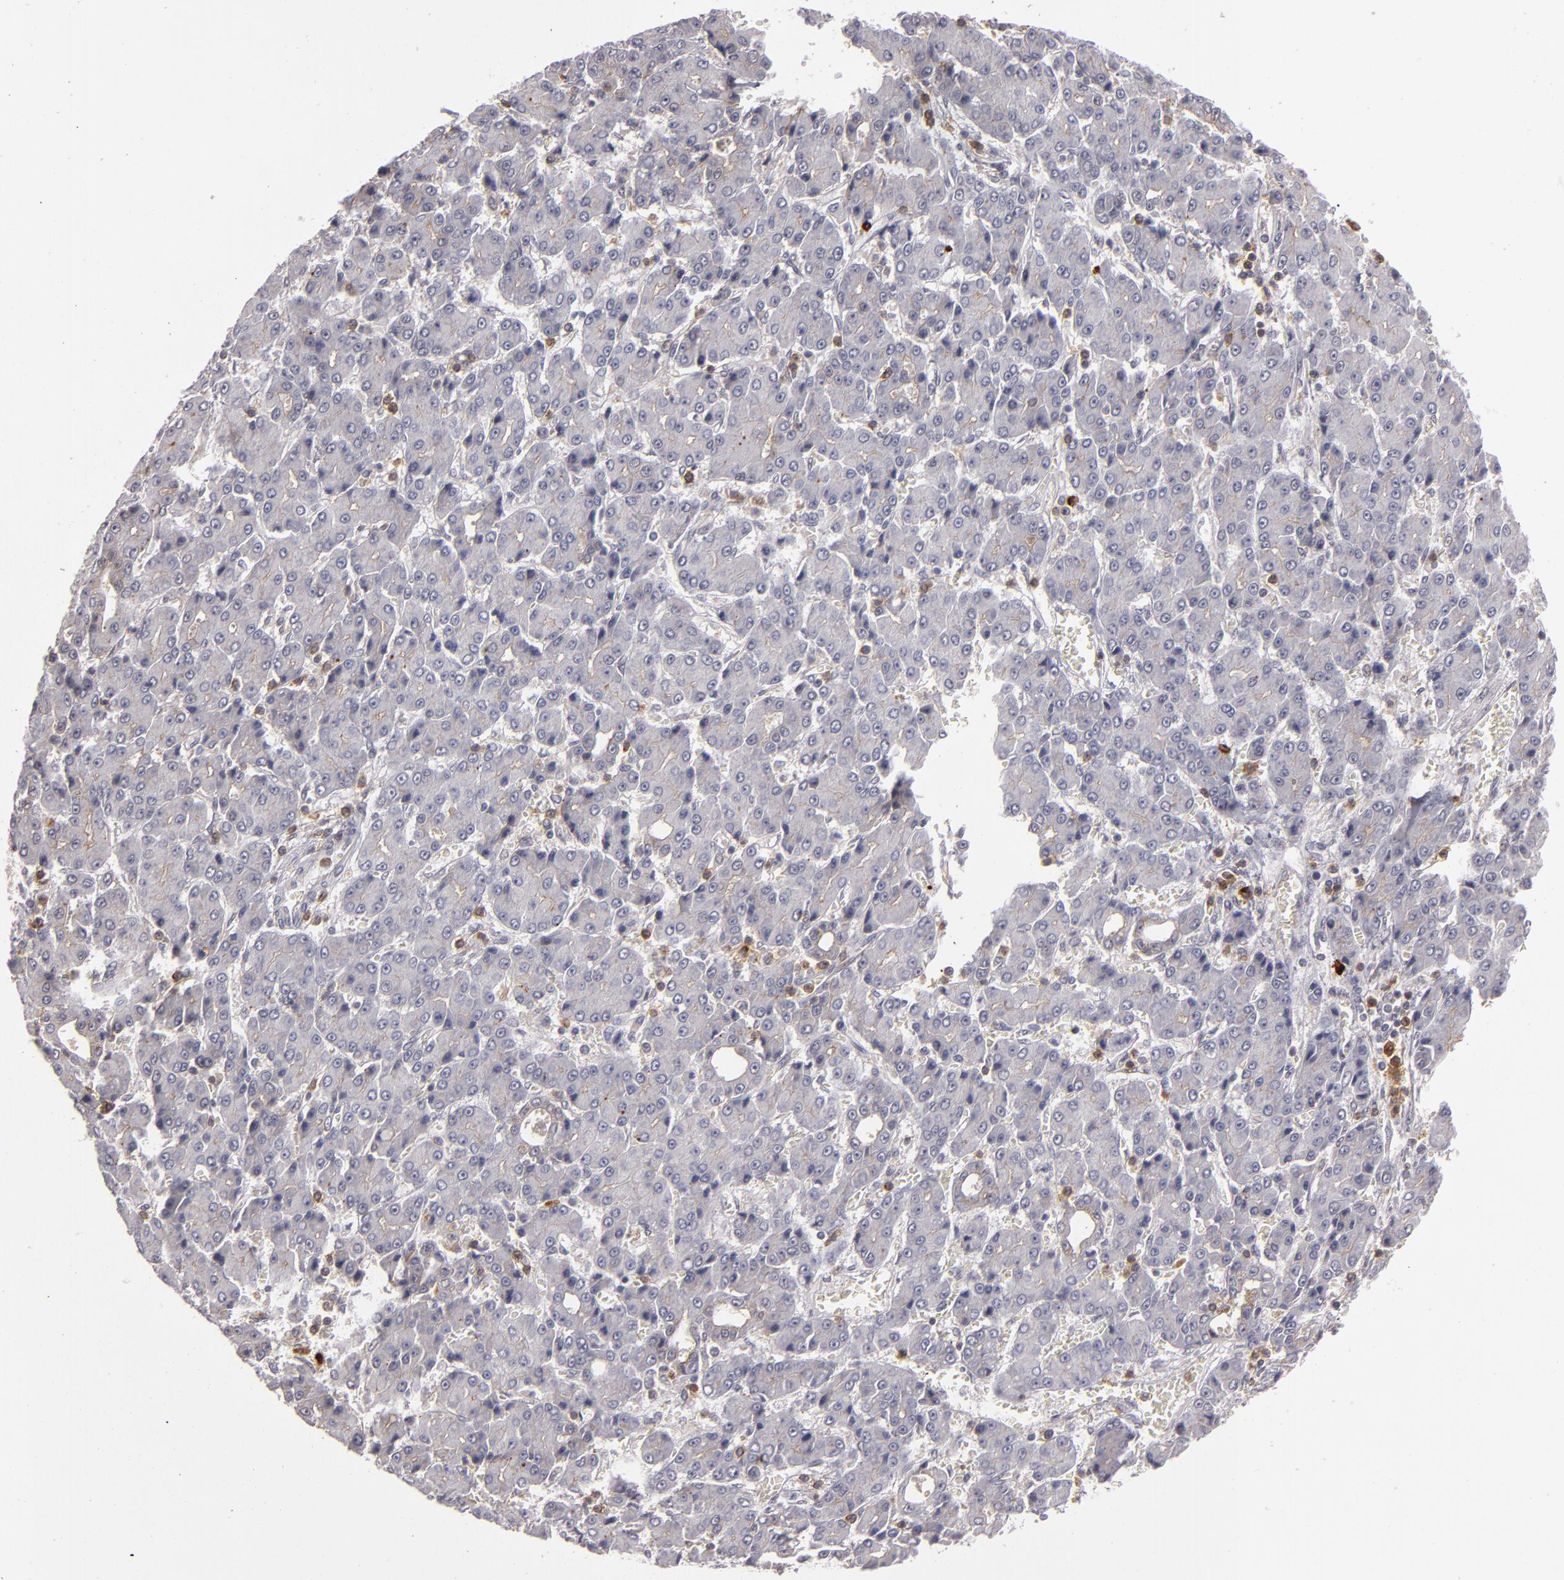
{"staining": {"intensity": "weak", "quantity": ">75%", "location": "cytoplasmic/membranous"}, "tissue": "liver cancer", "cell_type": "Tumor cells", "image_type": "cancer", "snomed": [{"axis": "morphology", "description": "Carcinoma, Hepatocellular, NOS"}, {"axis": "topography", "description": "Liver"}], "caption": "This histopathology image displays hepatocellular carcinoma (liver) stained with immunohistochemistry (IHC) to label a protein in brown. The cytoplasmic/membranous of tumor cells show weak positivity for the protein. Nuclei are counter-stained blue.", "gene": "STX3", "patient": {"sex": "male", "age": 69}}